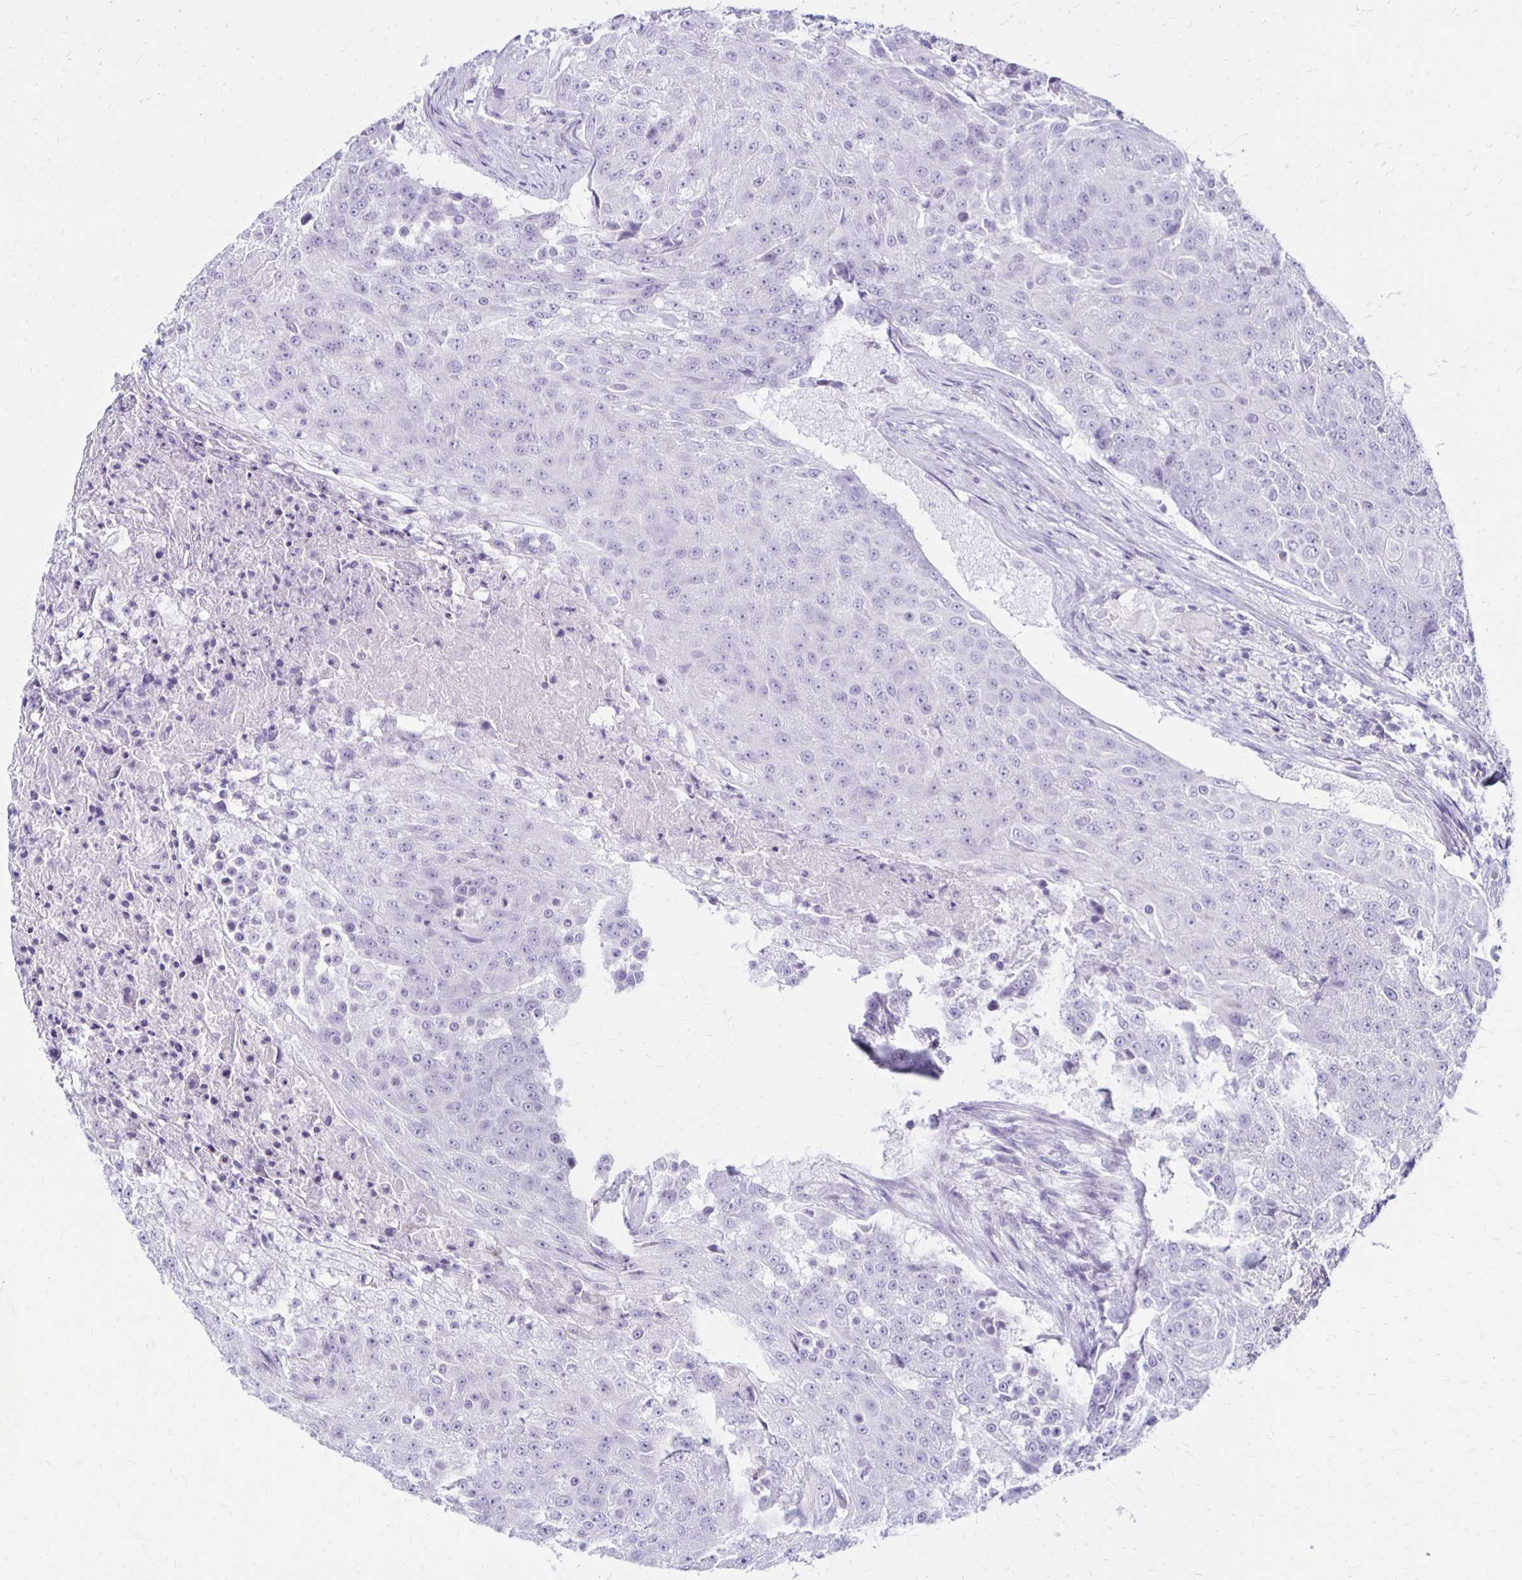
{"staining": {"intensity": "negative", "quantity": "none", "location": "none"}, "tissue": "urothelial cancer", "cell_type": "Tumor cells", "image_type": "cancer", "snomed": [{"axis": "morphology", "description": "Urothelial carcinoma, High grade"}, {"axis": "topography", "description": "Urinary bladder"}], "caption": "Tumor cells show no significant positivity in urothelial carcinoma (high-grade). (Brightfield microscopy of DAB (3,3'-diaminobenzidine) IHC at high magnification).", "gene": "RYR1", "patient": {"sex": "female", "age": 63}}